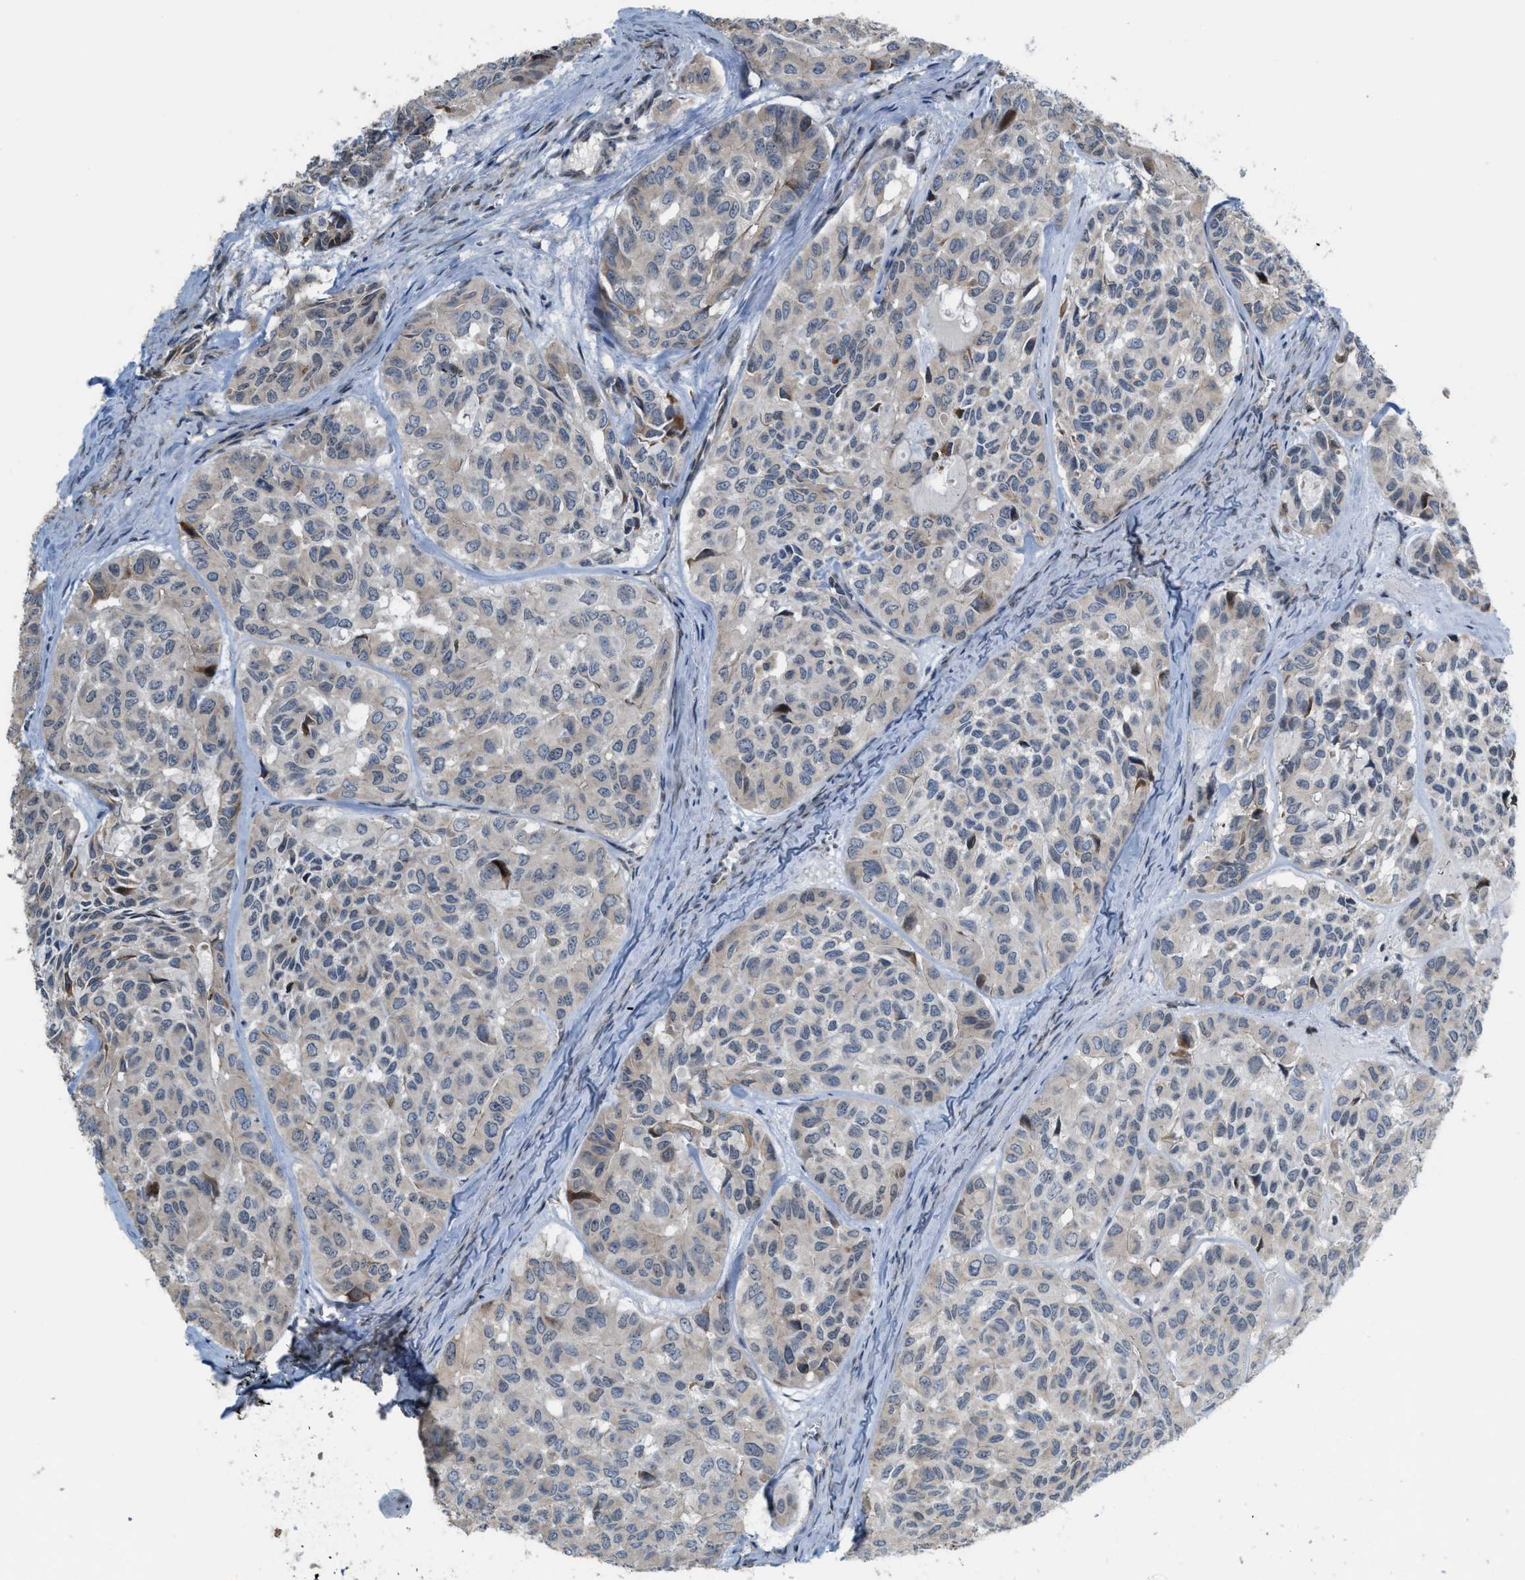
{"staining": {"intensity": "negative", "quantity": "none", "location": "none"}, "tissue": "head and neck cancer", "cell_type": "Tumor cells", "image_type": "cancer", "snomed": [{"axis": "morphology", "description": "Adenocarcinoma, NOS"}, {"axis": "topography", "description": "Salivary gland, NOS"}, {"axis": "topography", "description": "Head-Neck"}], "caption": "Immunohistochemistry (IHC) photomicrograph of head and neck cancer (adenocarcinoma) stained for a protein (brown), which exhibits no positivity in tumor cells.", "gene": "DIPK1A", "patient": {"sex": "female", "age": 76}}